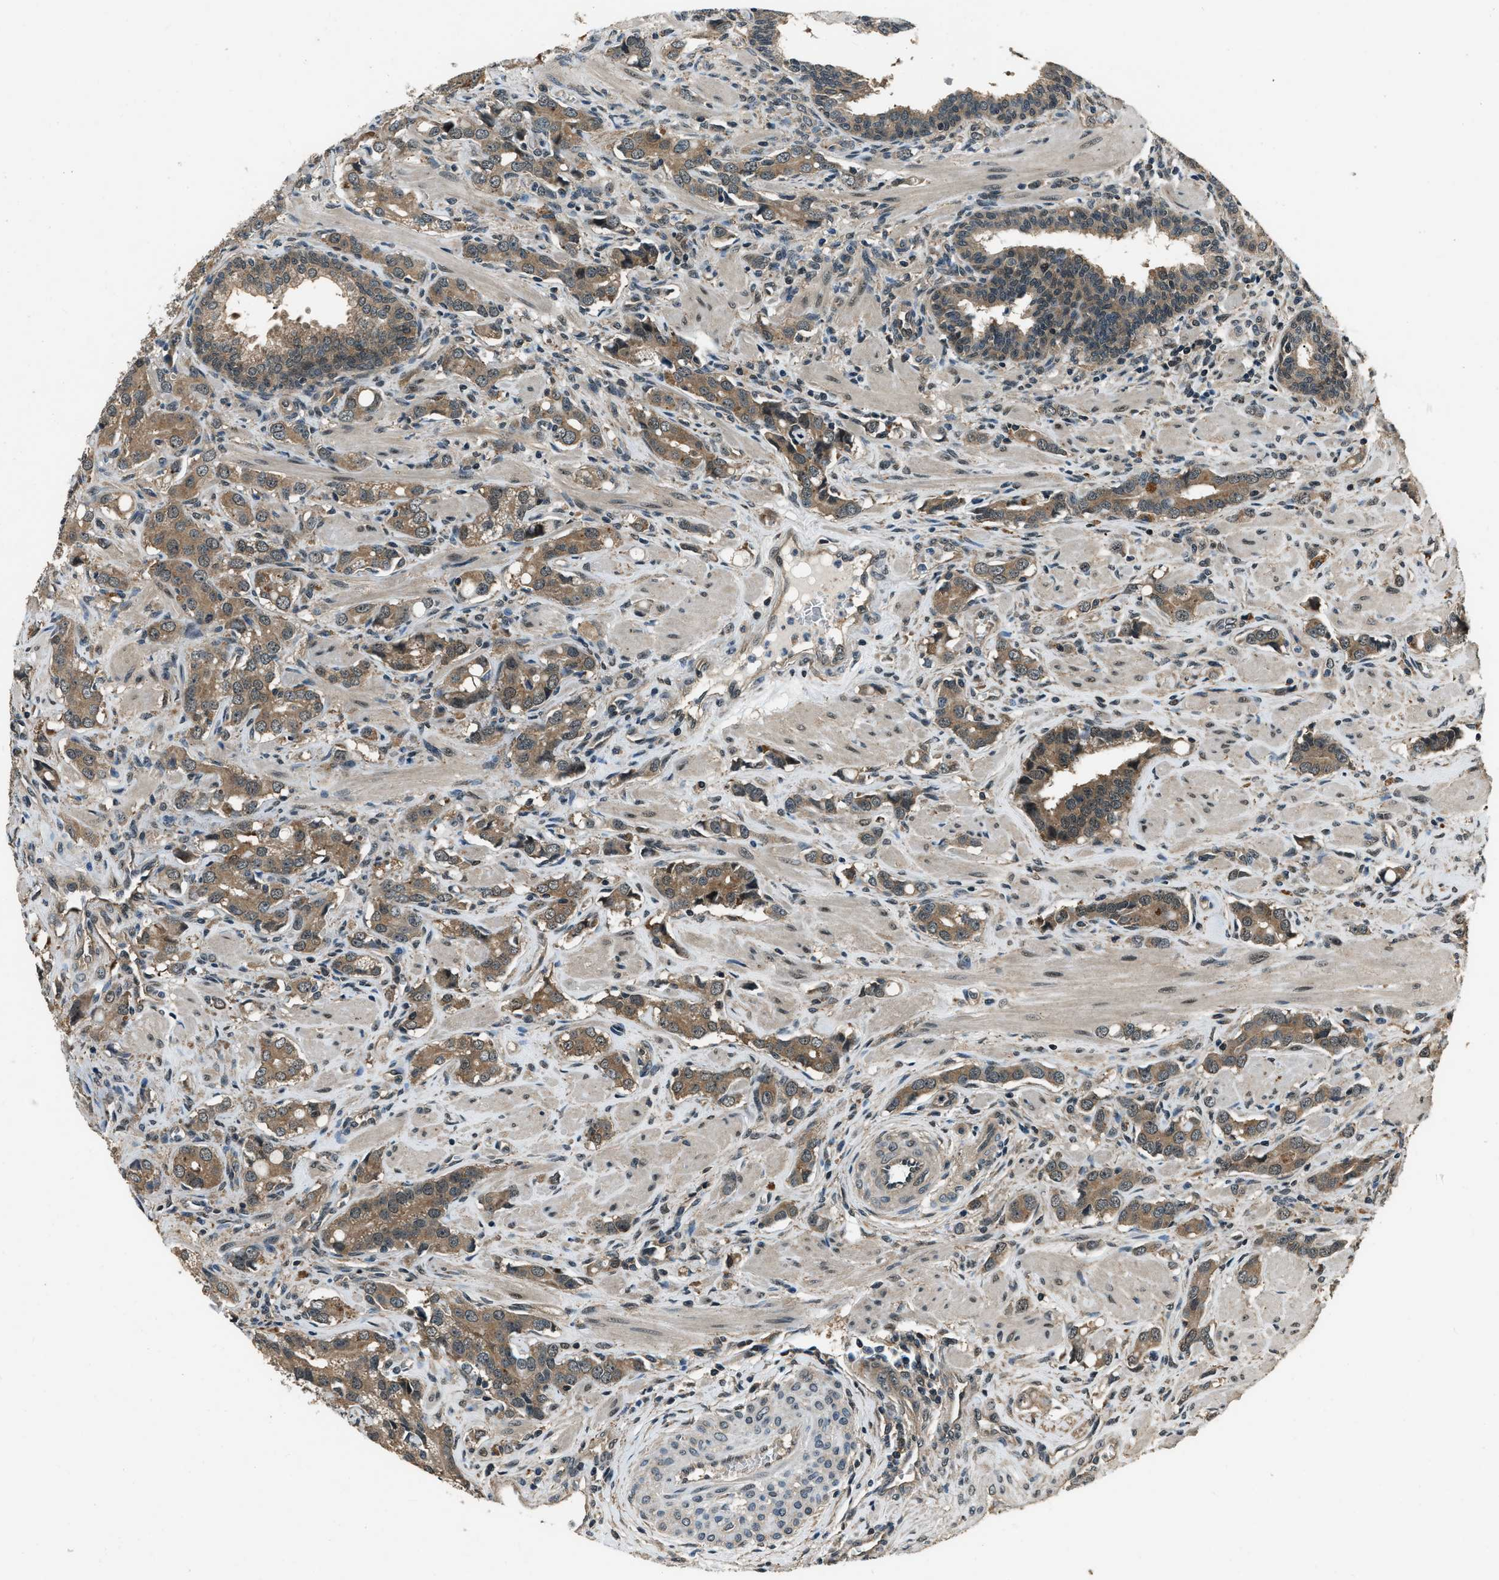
{"staining": {"intensity": "moderate", "quantity": ">75%", "location": "cytoplasmic/membranous"}, "tissue": "prostate cancer", "cell_type": "Tumor cells", "image_type": "cancer", "snomed": [{"axis": "morphology", "description": "Adenocarcinoma, High grade"}, {"axis": "topography", "description": "Prostate"}], "caption": "Protein expression analysis of human prostate cancer (high-grade adenocarcinoma) reveals moderate cytoplasmic/membranous staining in about >75% of tumor cells.", "gene": "NUDCD3", "patient": {"sex": "male", "age": 52}}